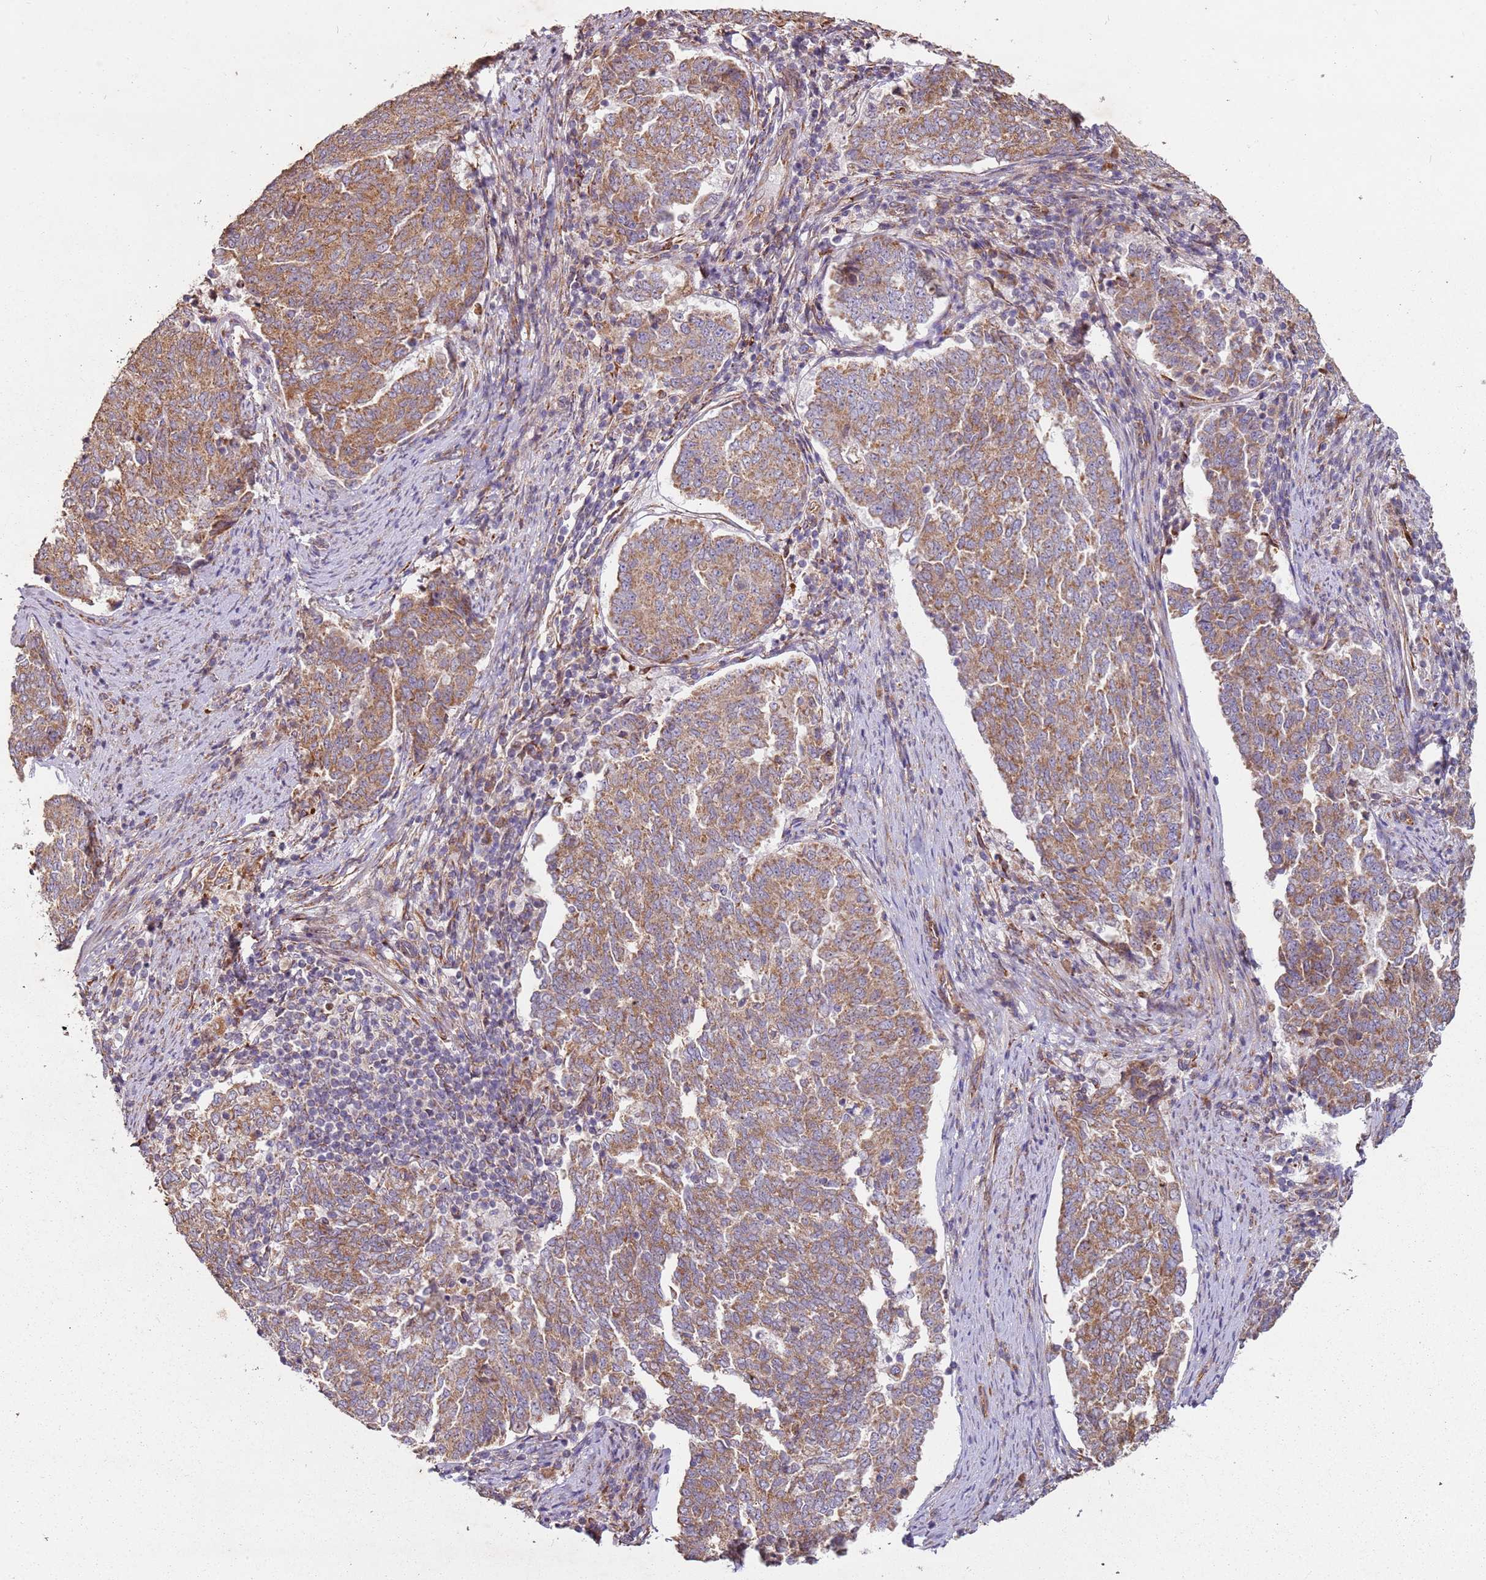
{"staining": {"intensity": "moderate", "quantity": ">75%", "location": "cytoplasmic/membranous"}, "tissue": "endometrial cancer", "cell_type": "Tumor cells", "image_type": "cancer", "snomed": [{"axis": "morphology", "description": "Adenocarcinoma, NOS"}, {"axis": "topography", "description": "Endometrium"}], "caption": "Endometrial cancer (adenocarcinoma) tissue shows moderate cytoplasmic/membranous positivity in approximately >75% of tumor cells", "gene": "ARFRP1", "patient": {"sex": "female", "age": 80}}